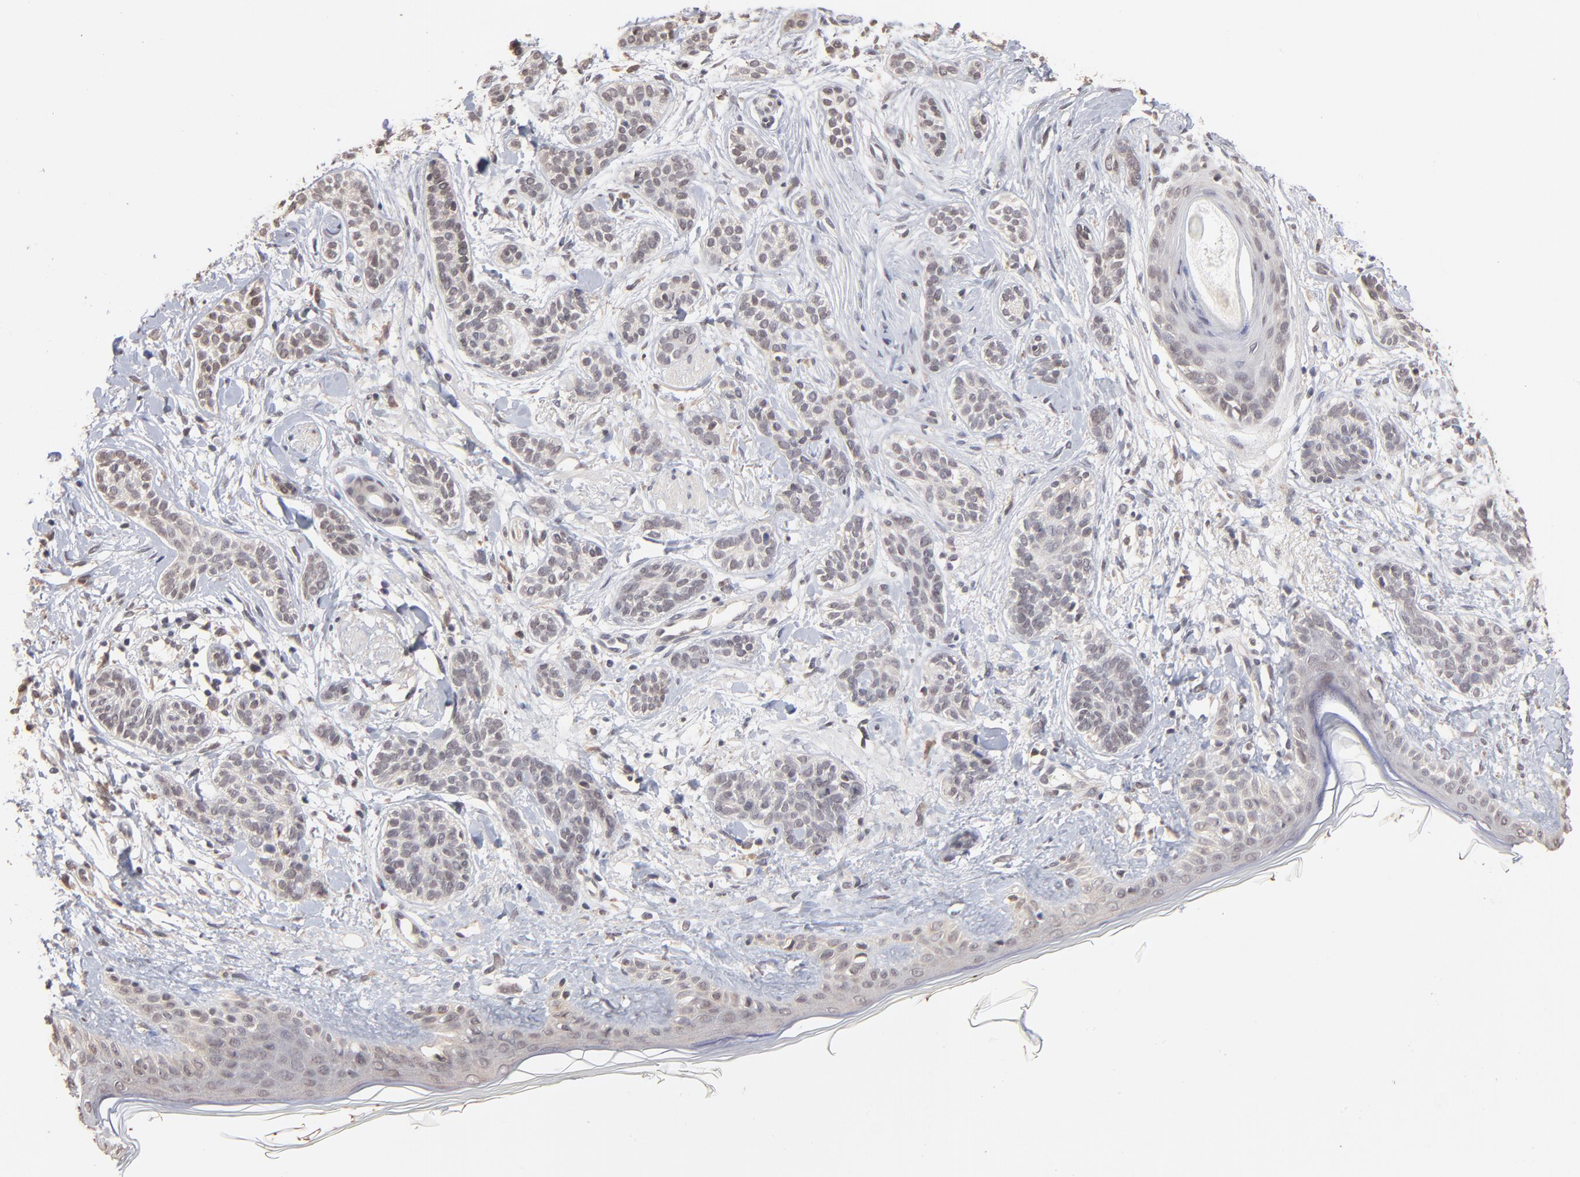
{"staining": {"intensity": "weak", "quantity": "<25%", "location": "cytoplasmic/membranous,nuclear"}, "tissue": "skin cancer", "cell_type": "Tumor cells", "image_type": "cancer", "snomed": [{"axis": "morphology", "description": "Normal tissue, NOS"}, {"axis": "morphology", "description": "Basal cell carcinoma"}, {"axis": "topography", "description": "Skin"}], "caption": "A high-resolution image shows immunohistochemistry staining of skin cancer (basal cell carcinoma), which shows no significant positivity in tumor cells. (DAB IHC, high magnification).", "gene": "MSL2", "patient": {"sex": "male", "age": 63}}